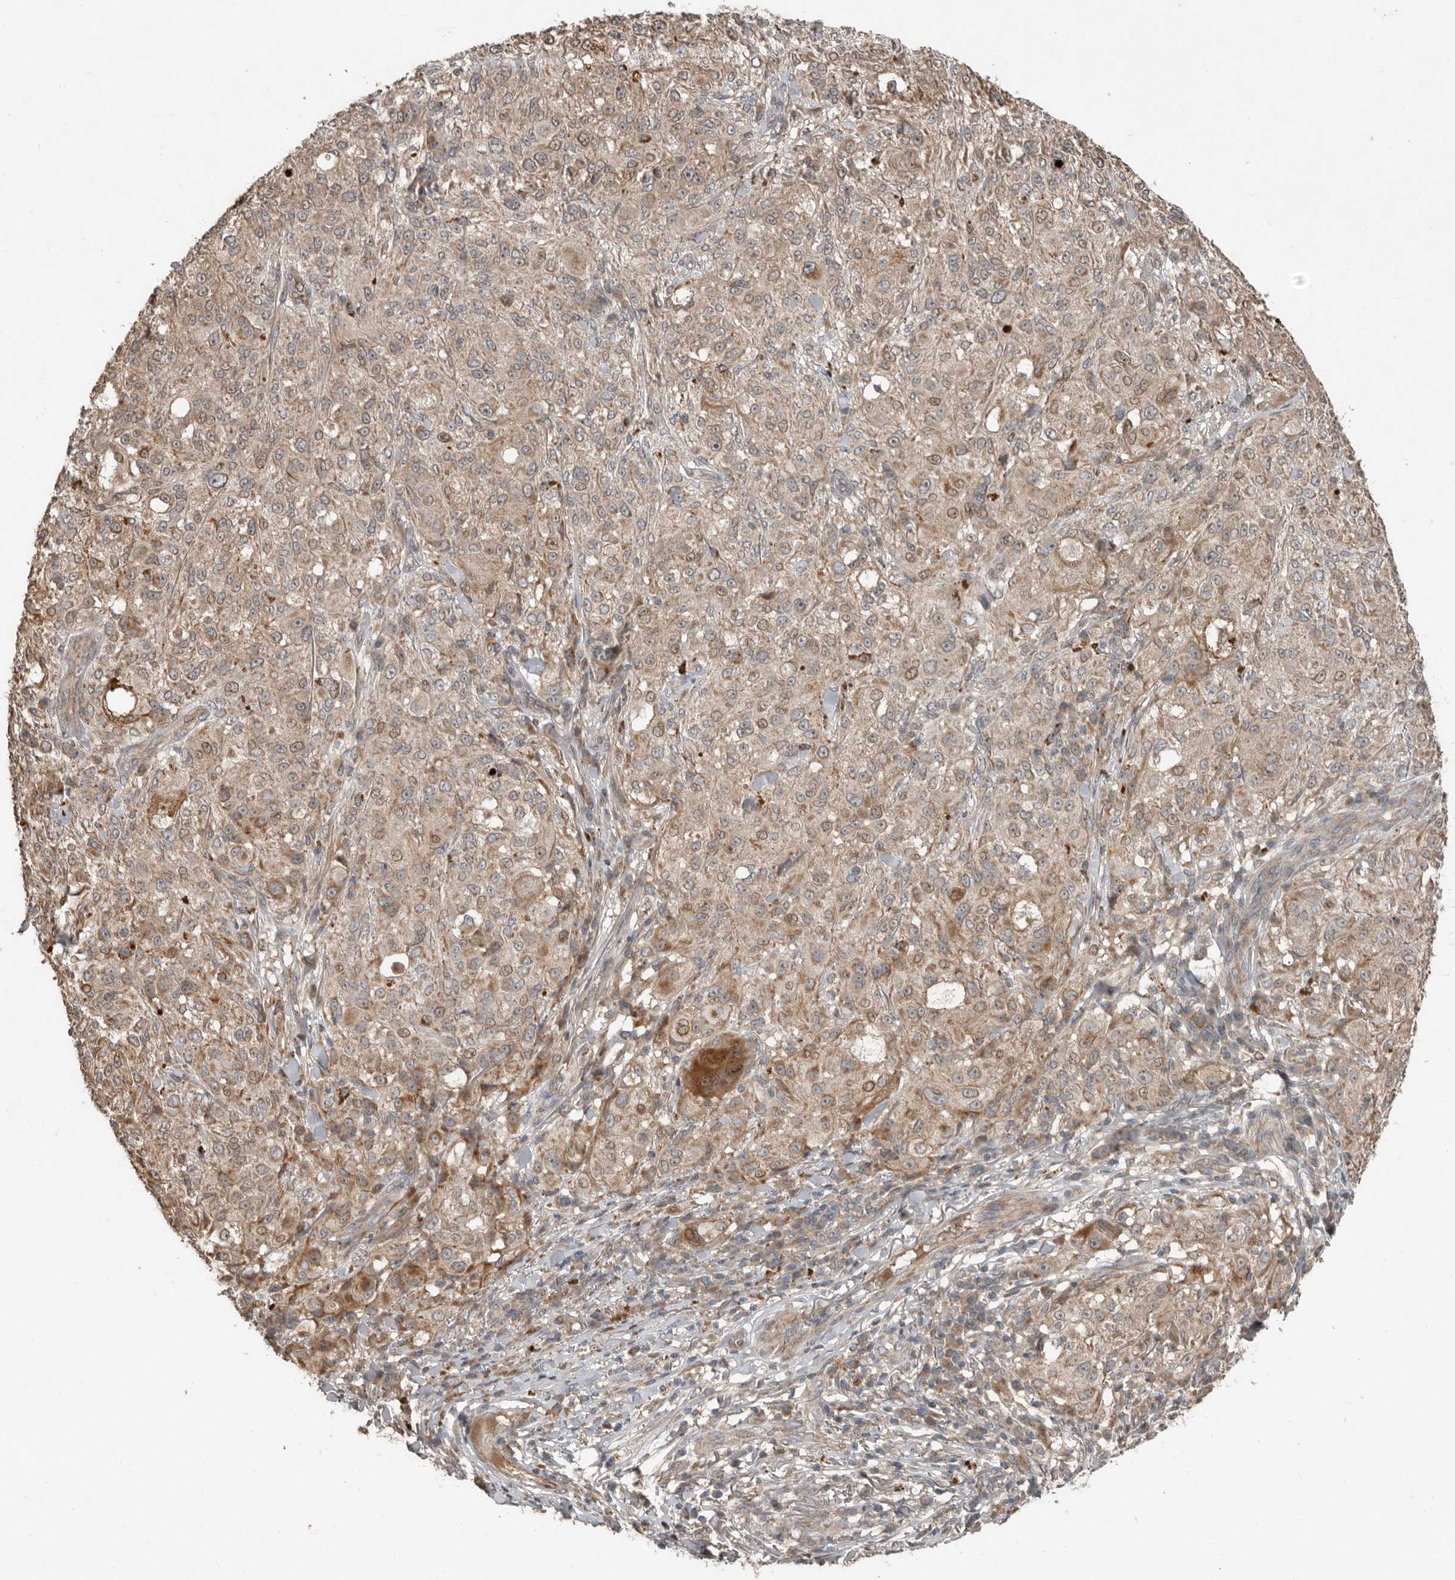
{"staining": {"intensity": "weak", "quantity": "25%-75%", "location": "cytoplasmic/membranous"}, "tissue": "melanoma", "cell_type": "Tumor cells", "image_type": "cancer", "snomed": [{"axis": "morphology", "description": "Necrosis, NOS"}, {"axis": "morphology", "description": "Malignant melanoma, NOS"}, {"axis": "topography", "description": "Skin"}], "caption": "DAB (3,3'-diaminobenzidine) immunohistochemical staining of melanoma demonstrates weak cytoplasmic/membranous protein positivity in about 25%-75% of tumor cells.", "gene": "SLC6A7", "patient": {"sex": "female", "age": 87}}